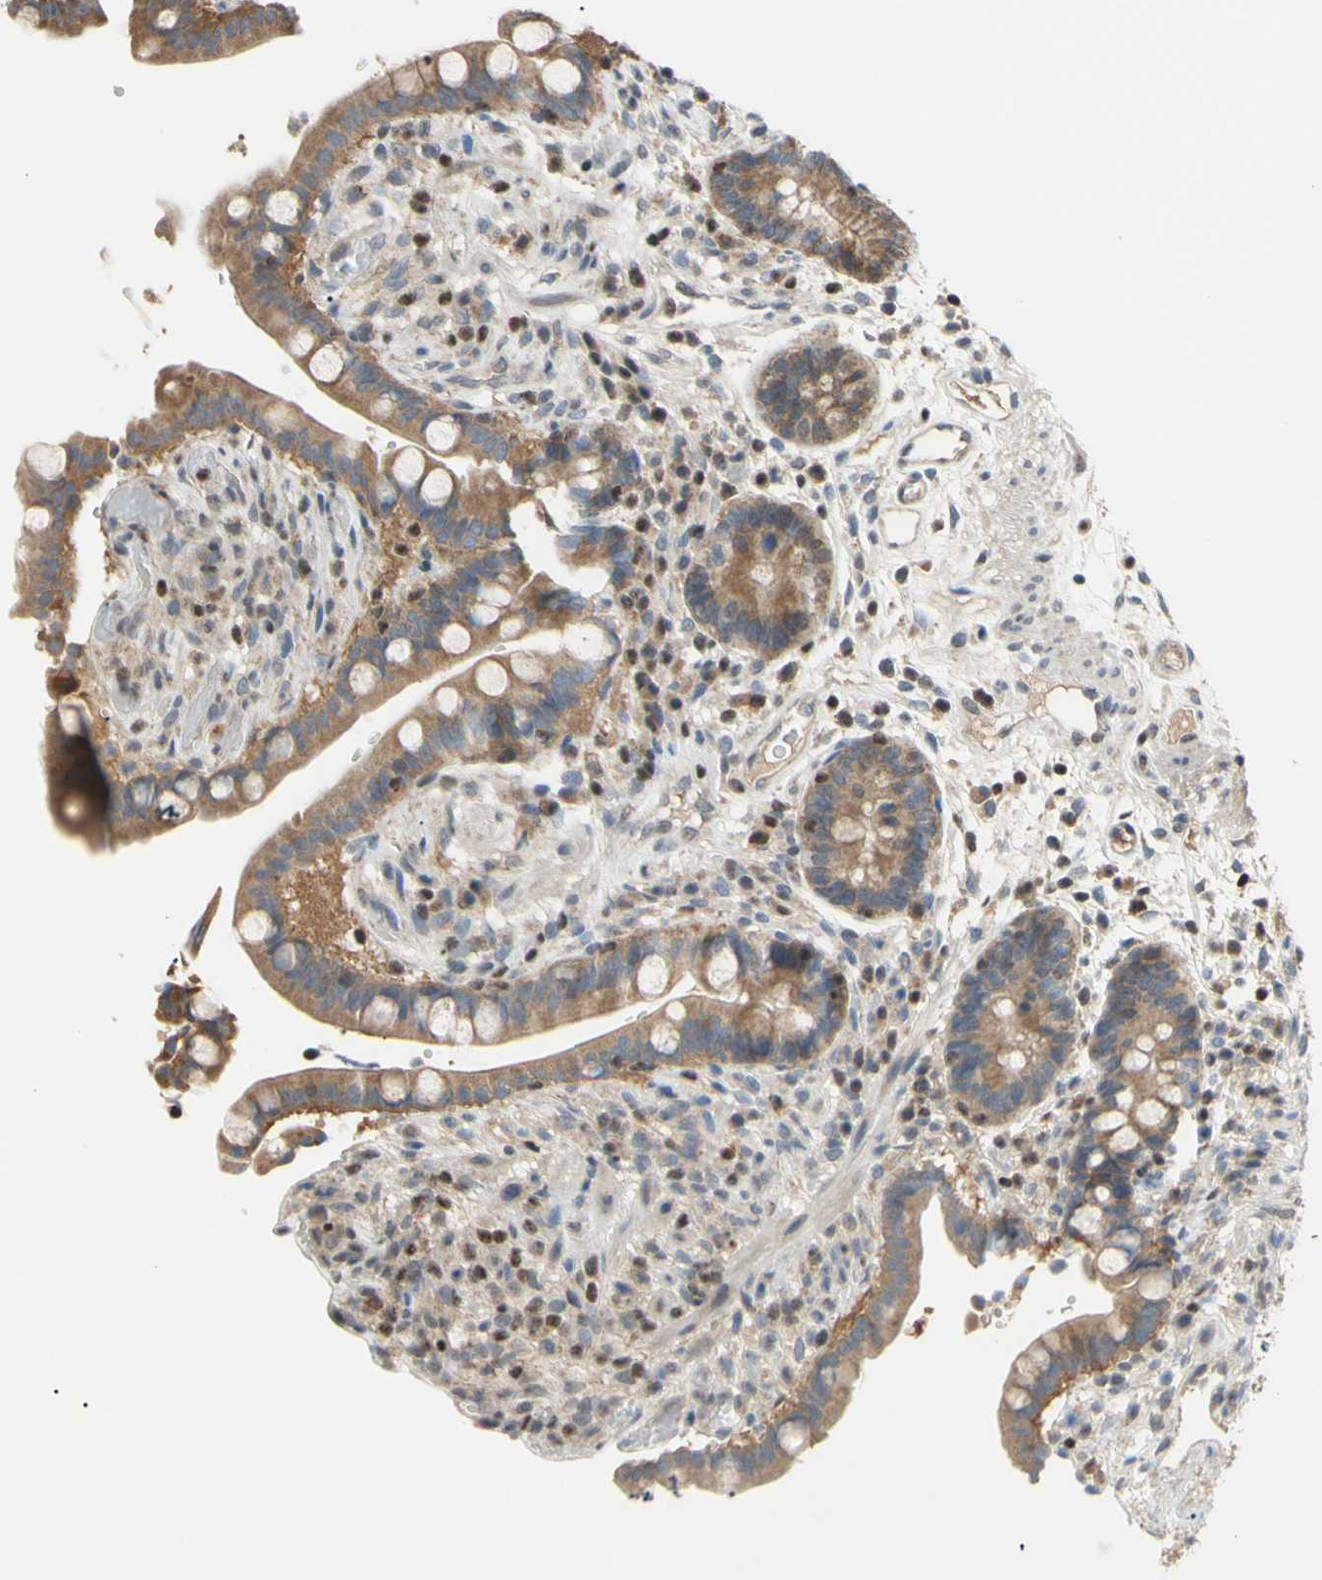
{"staining": {"intensity": "weak", "quantity": ">75%", "location": "cytoplasmic/membranous"}, "tissue": "colon", "cell_type": "Endothelial cells", "image_type": "normal", "snomed": [{"axis": "morphology", "description": "Normal tissue, NOS"}, {"axis": "topography", "description": "Colon"}], "caption": "Protein analysis of unremarkable colon demonstrates weak cytoplasmic/membranous expression in about >75% of endothelial cells.", "gene": "SP4", "patient": {"sex": "male", "age": 73}}